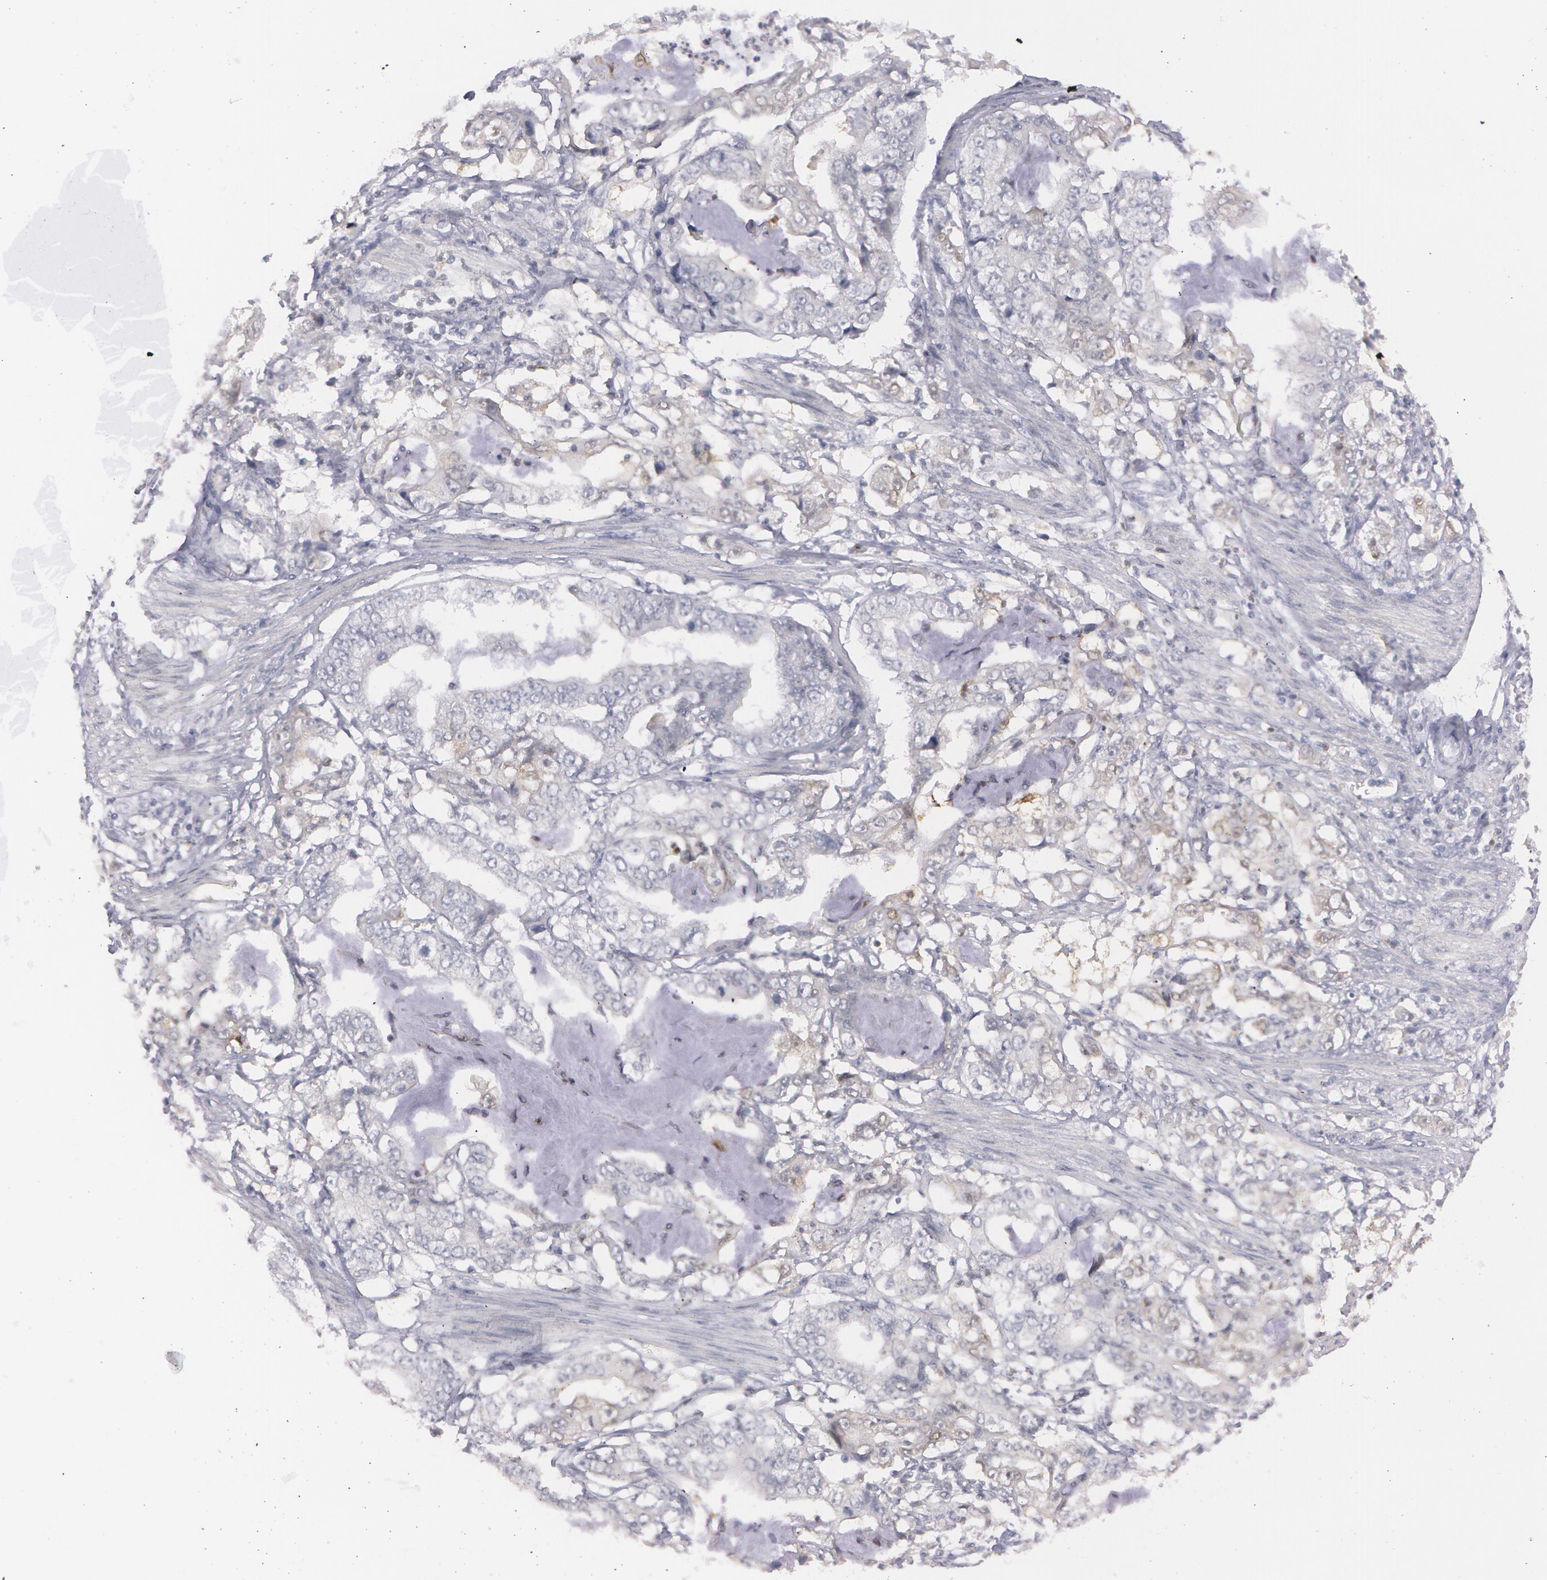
{"staining": {"intensity": "negative", "quantity": "none", "location": "none"}, "tissue": "stomach cancer", "cell_type": "Tumor cells", "image_type": "cancer", "snomed": [{"axis": "morphology", "description": "Adenocarcinoma, NOS"}, {"axis": "topography", "description": "Pancreas"}, {"axis": "topography", "description": "Stomach, upper"}], "caption": "Immunohistochemistry (IHC) photomicrograph of neoplastic tissue: human stomach adenocarcinoma stained with DAB (3,3'-diaminobenzidine) demonstrates no significant protein expression in tumor cells.", "gene": "IL1RN", "patient": {"sex": "male", "age": 77}}